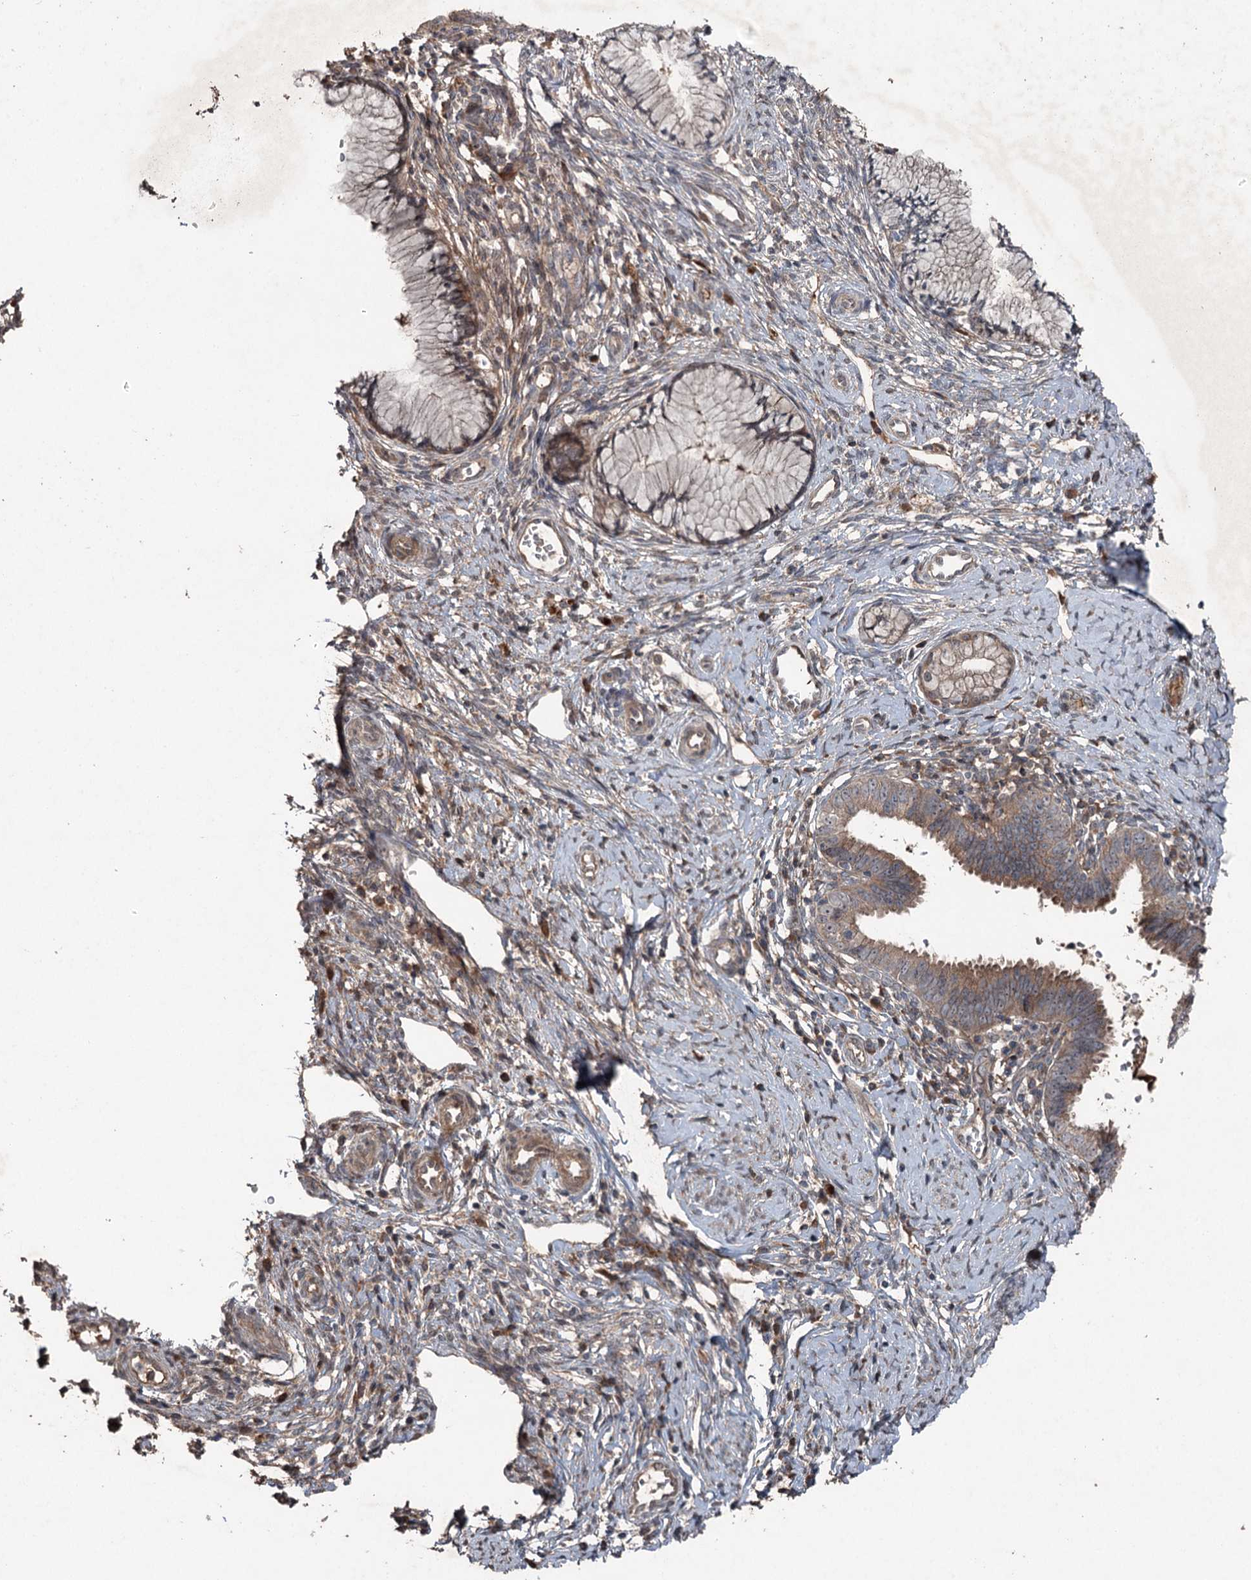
{"staining": {"intensity": "moderate", "quantity": ">75%", "location": "cytoplasmic/membranous"}, "tissue": "cervical cancer", "cell_type": "Tumor cells", "image_type": "cancer", "snomed": [{"axis": "morphology", "description": "Adenocarcinoma, NOS"}, {"axis": "topography", "description": "Cervix"}], "caption": "High-magnification brightfield microscopy of cervical cancer stained with DAB (3,3'-diaminobenzidine) (brown) and counterstained with hematoxylin (blue). tumor cells exhibit moderate cytoplasmic/membranous positivity is appreciated in approximately>75% of cells. The staining was performed using DAB (3,3'-diaminobenzidine) to visualize the protein expression in brown, while the nuclei were stained in blue with hematoxylin (Magnification: 20x).", "gene": "MAPK8IP2", "patient": {"sex": "female", "age": 36}}